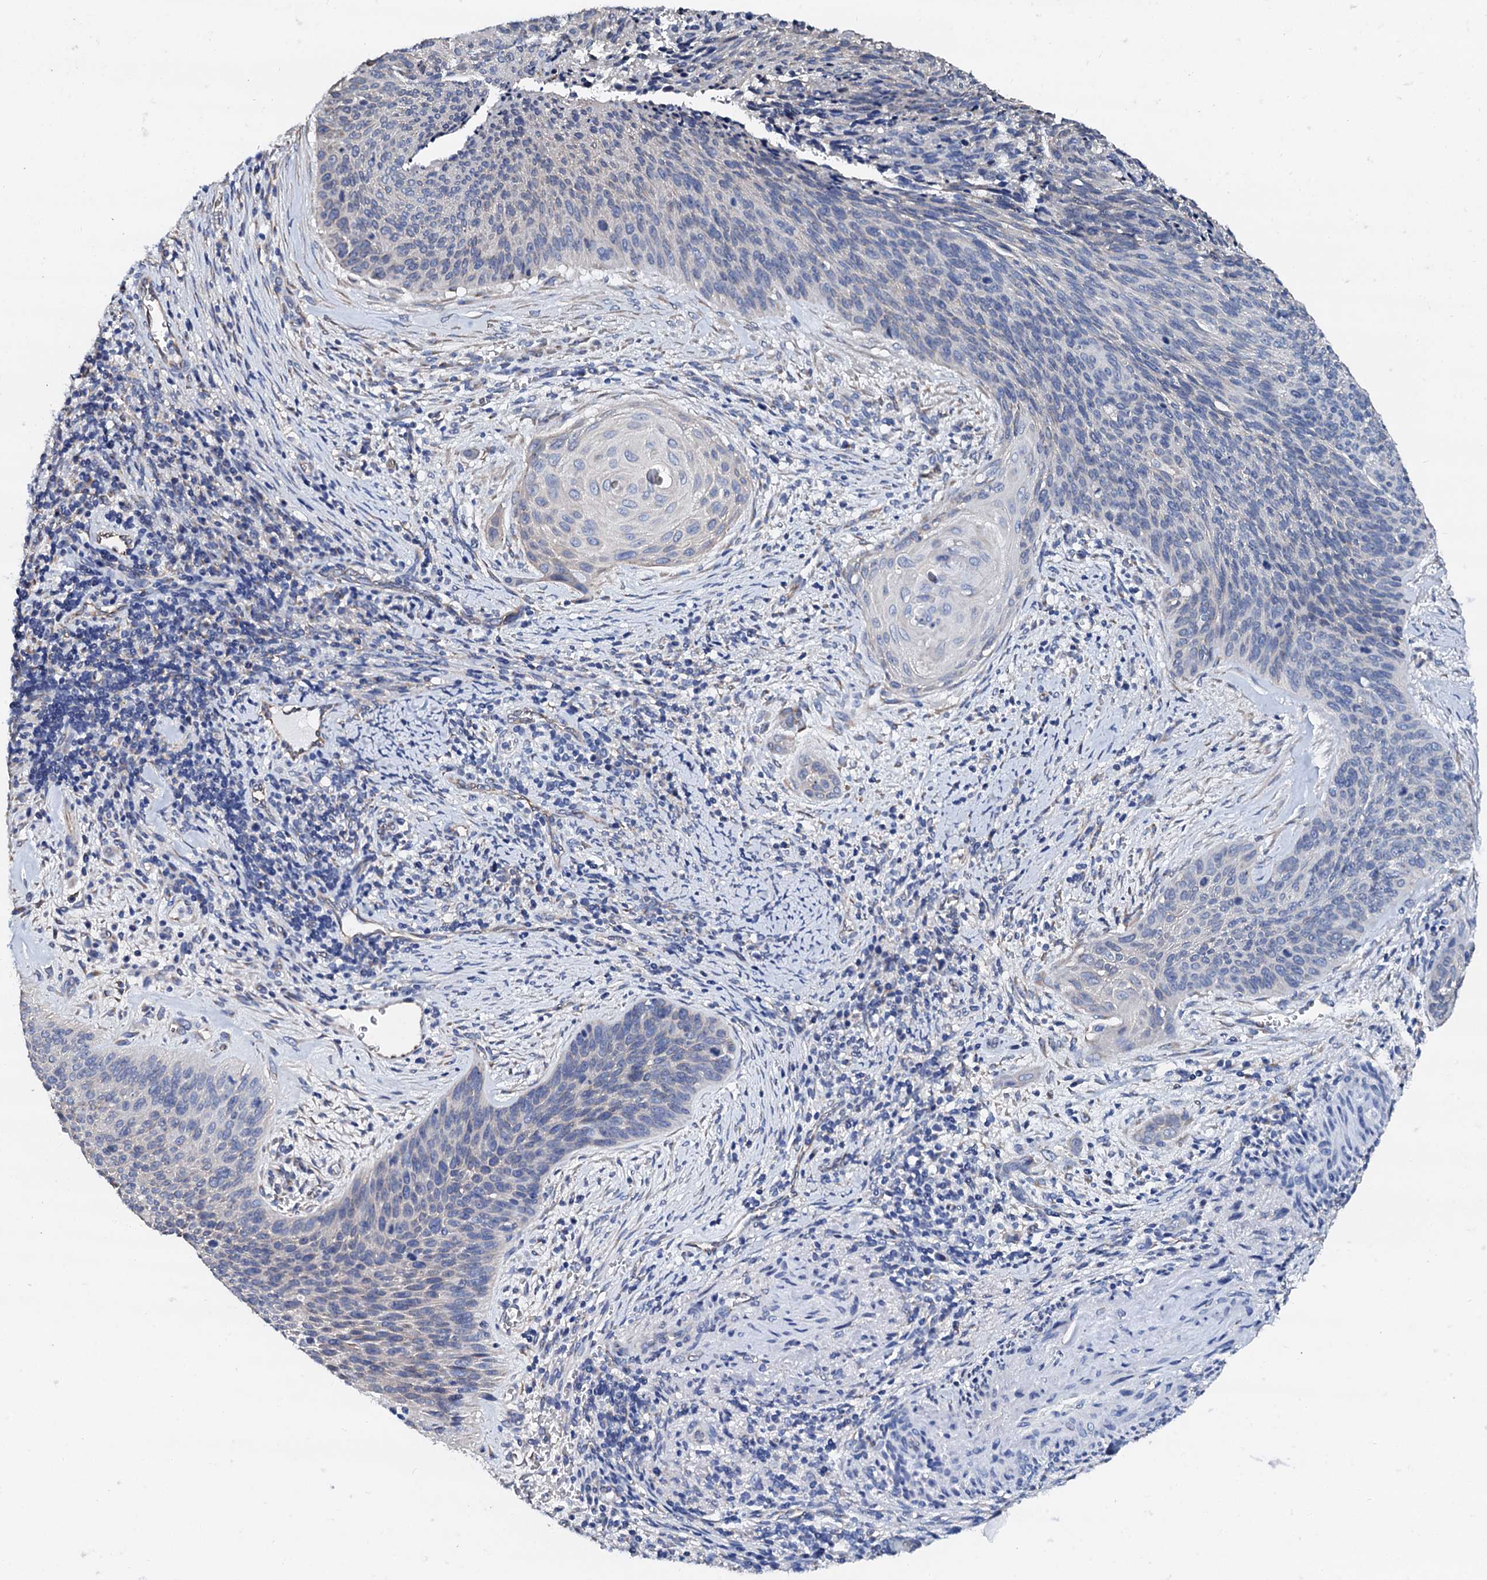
{"staining": {"intensity": "negative", "quantity": "none", "location": "none"}, "tissue": "cervical cancer", "cell_type": "Tumor cells", "image_type": "cancer", "snomed": [{"axis": "morphology", "description": "Squamous cell carcinoma, NOS"}, {"axis": "topography", "description": "Cervix"}], "caption": "There is no significant expression in tumor cells of squamous cell carcinoma (cervical). Nuclei are stained in blue.", "gene": "AKAP3", "patient": {"sex": "female", "age": 55}}